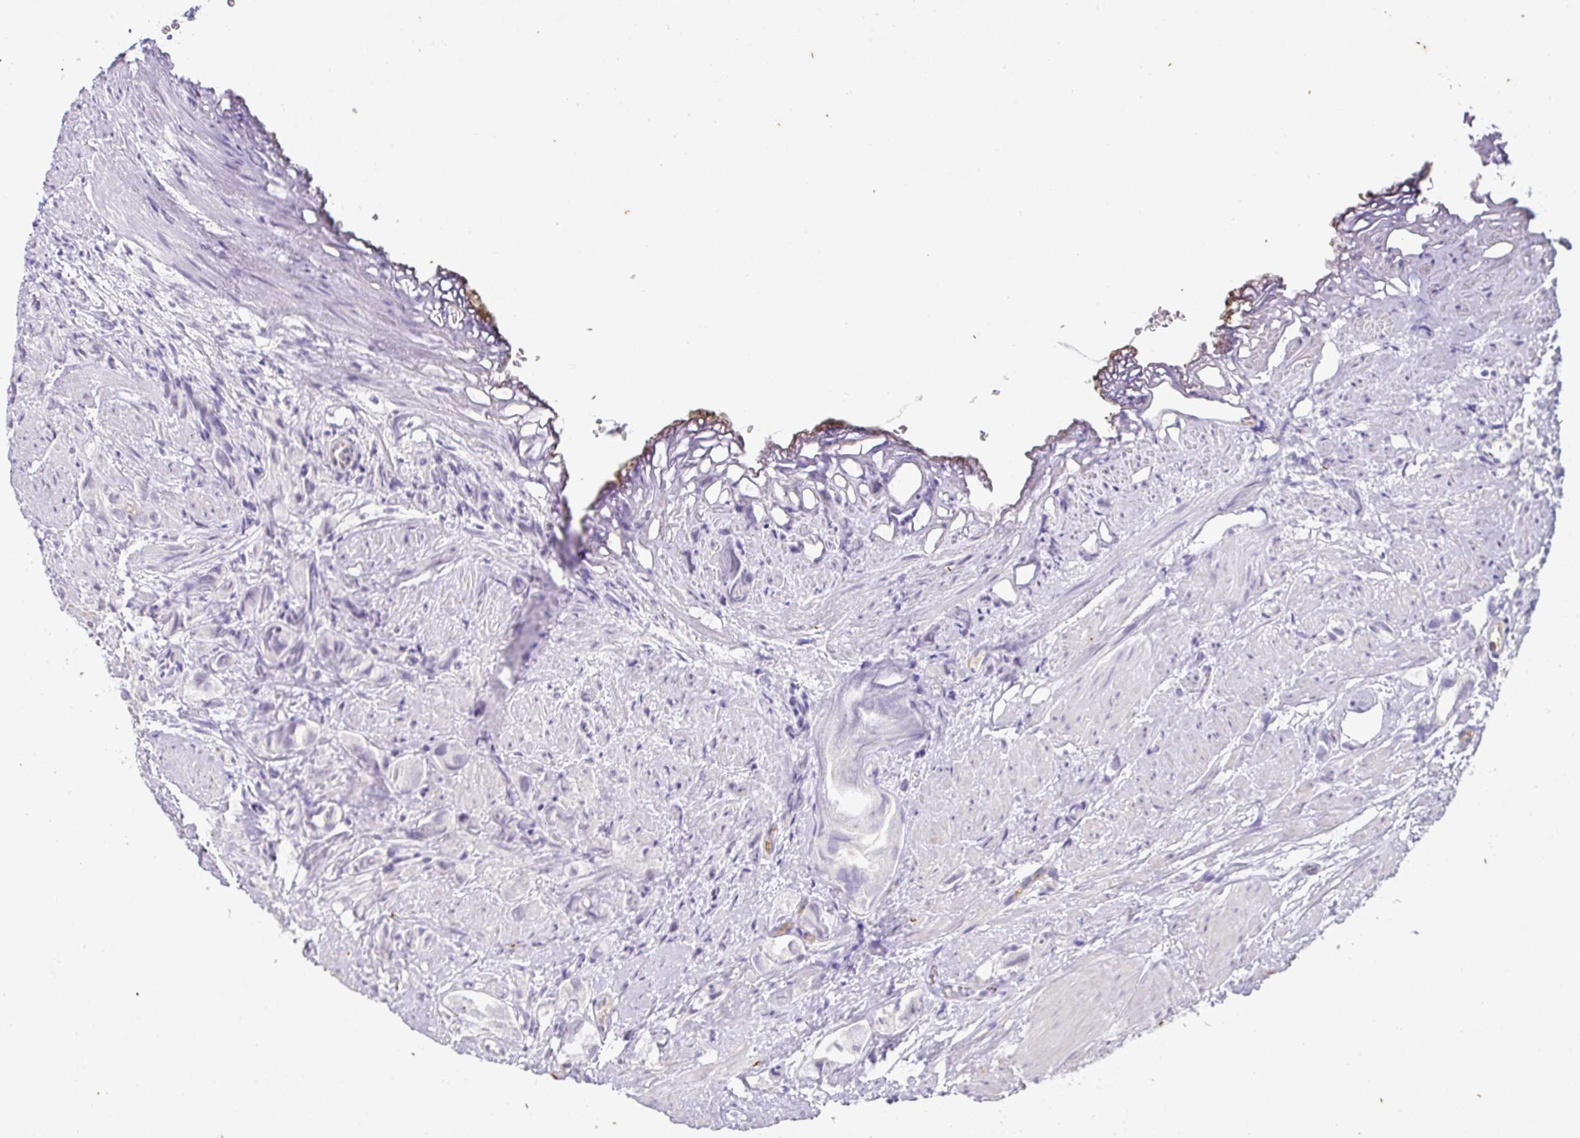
{"staining": {"intensity": "negative", "quantity": "none", "location": "none"}, "tissue": "prostate cancer", "cell_type": "Tumor cells", "image_type": "cancer", "snomed": [{"axis": "morphology", "description": "Adenocarcinoma, High grade"}, {"axis": "topography", "description": "Prostate"}], "caption": "There is no significant expression in tumor cells of high-grade adenocarcinoma (prostate).", "gene": "OR52N1", "patient": {"sex": "male", "age": 82}}